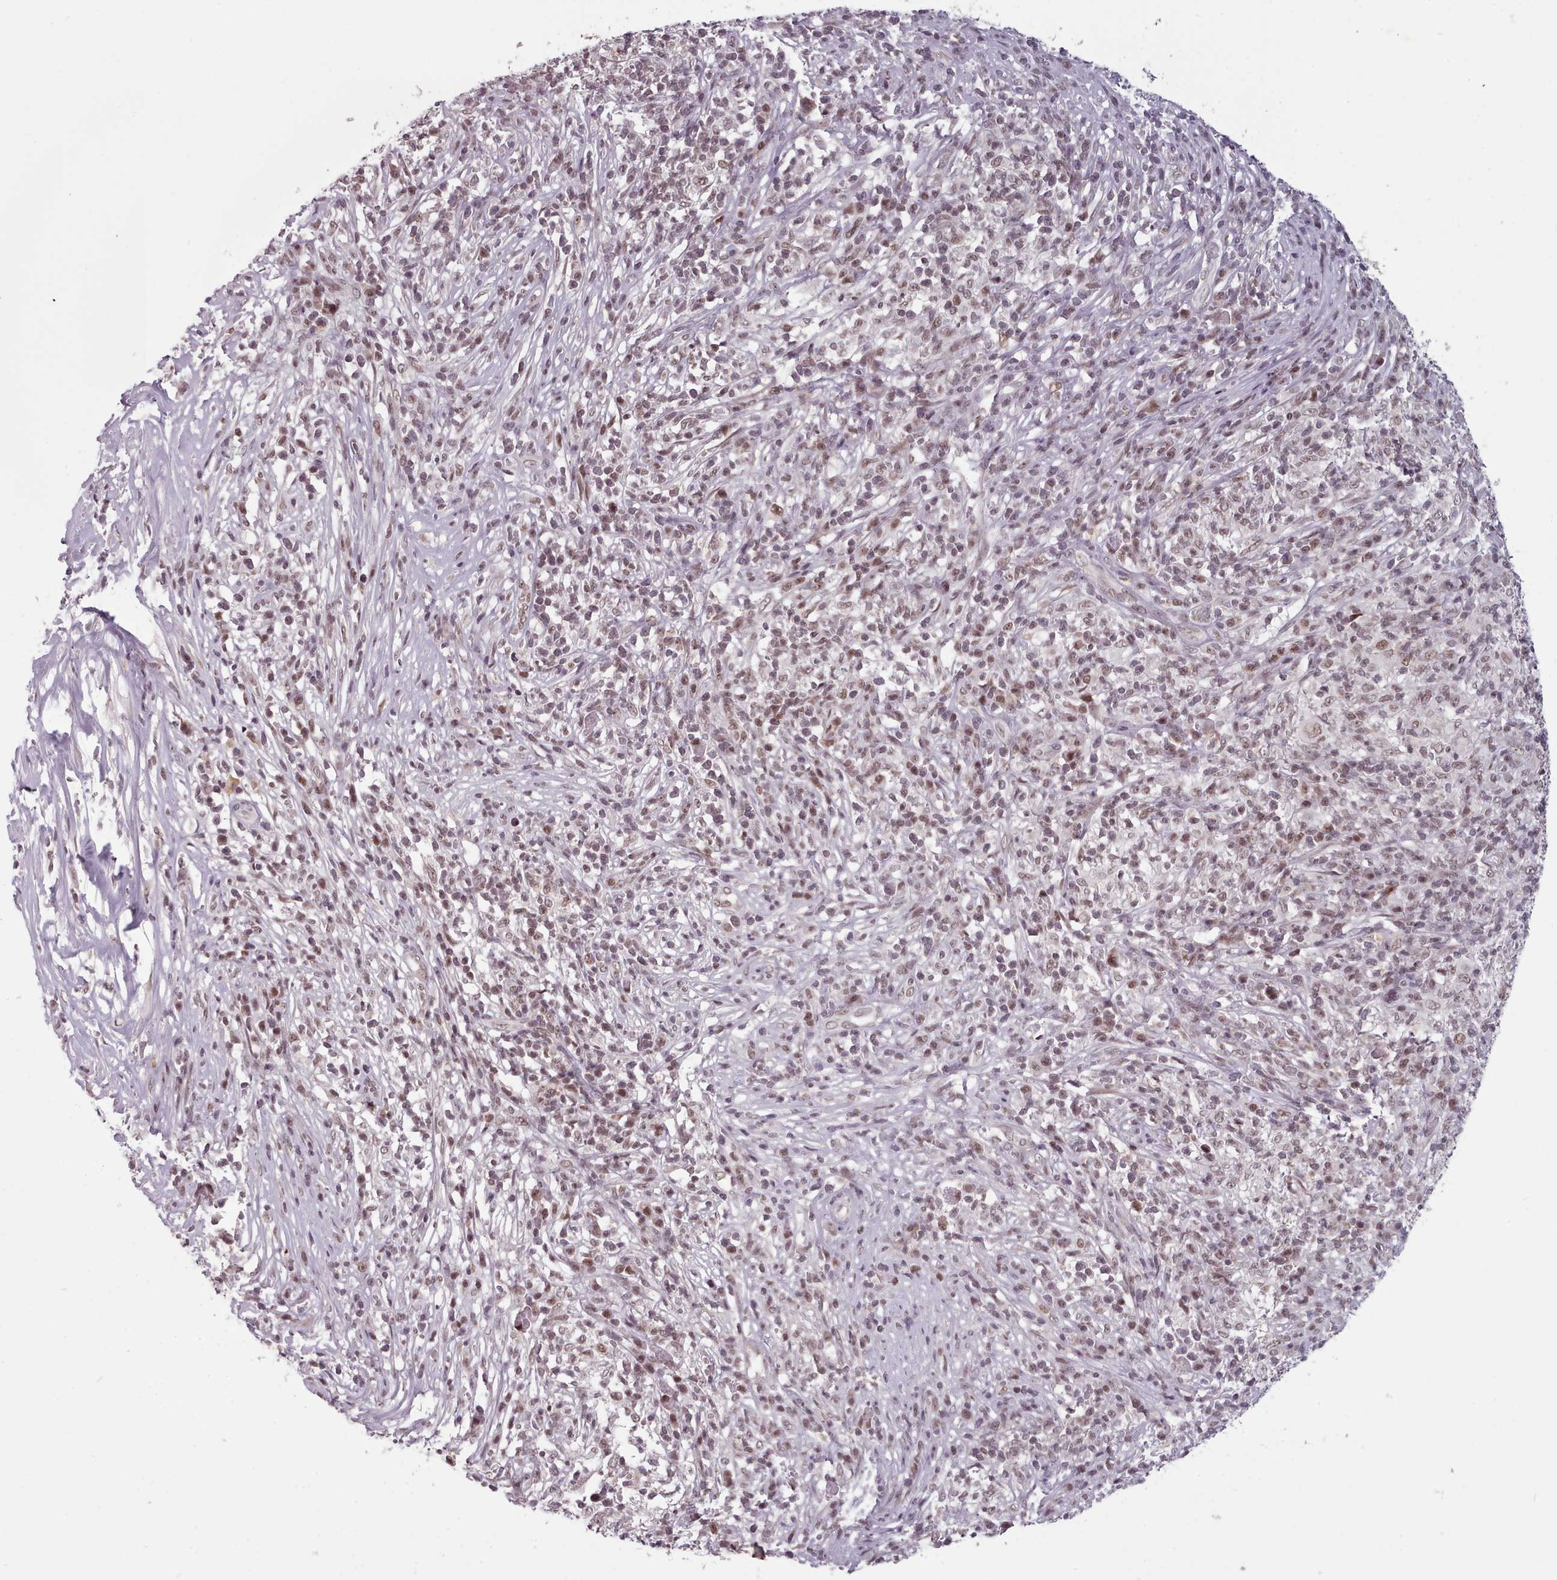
{"staining": {"intensity": "weak", "quantity": ">75%", "location": "nuclear"}, "tissue": "melanoma", "cell_type": "Tumor cells", "image_type": "cancer", "snomed": [{"axis": "morphology", "description": "Malignant melanoma, NOS"}, {"axis": "topography", "description": "Skin"}], "caption": "A brown stain highlights weak nuclear expression of a protein in human melanoma tumor cells. Immunohistochemistry (ihc) stains the protein in brown and the nuclei are stained blue.", "gene": "SRSF9", "patient": {"sex": "male", "age": 66}}